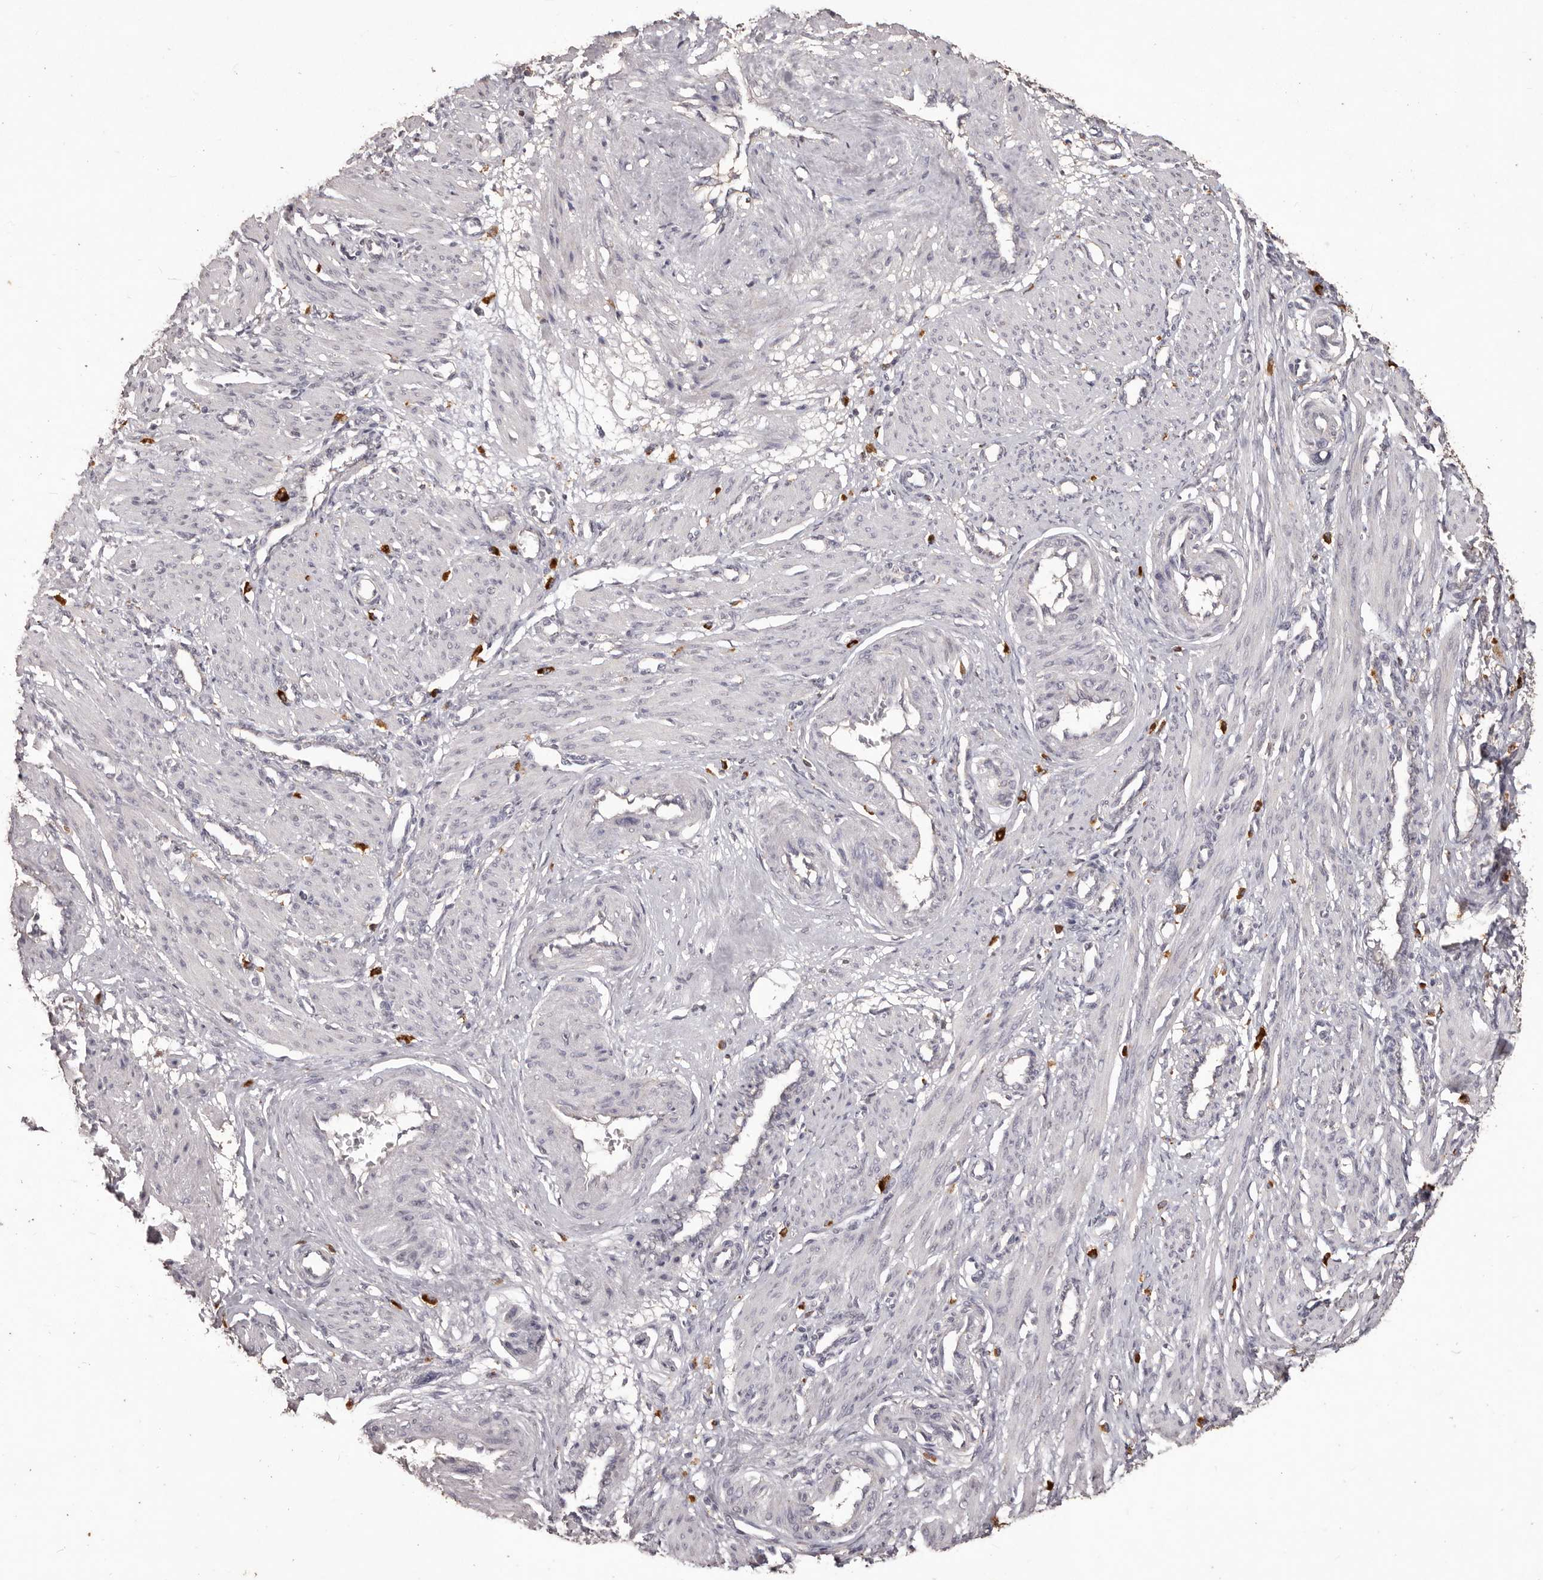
{"staining": {"intensity": "negative", "quantity": "none", "location": "none"}, "tissue": "smooth muscle", "cell_type": "Smooth muscle cells", "image_type": "normal", "snomed": [{"axis": "morphology", "description": "Normal tissue, NOS"}, {"axis": "topography", "description": "Endometrium"}], "caption": "The immunohistochemistry histopathology image has no significant staining in smooth muscle cells of smooth muscle. (Brightfield microscopy of DAB (3,3'-diaminobenzidine) immunohistochemistry (IHC) at high magnification).", "gene": "PRSS27", "patient": {"sex": "female", "age": 33}}